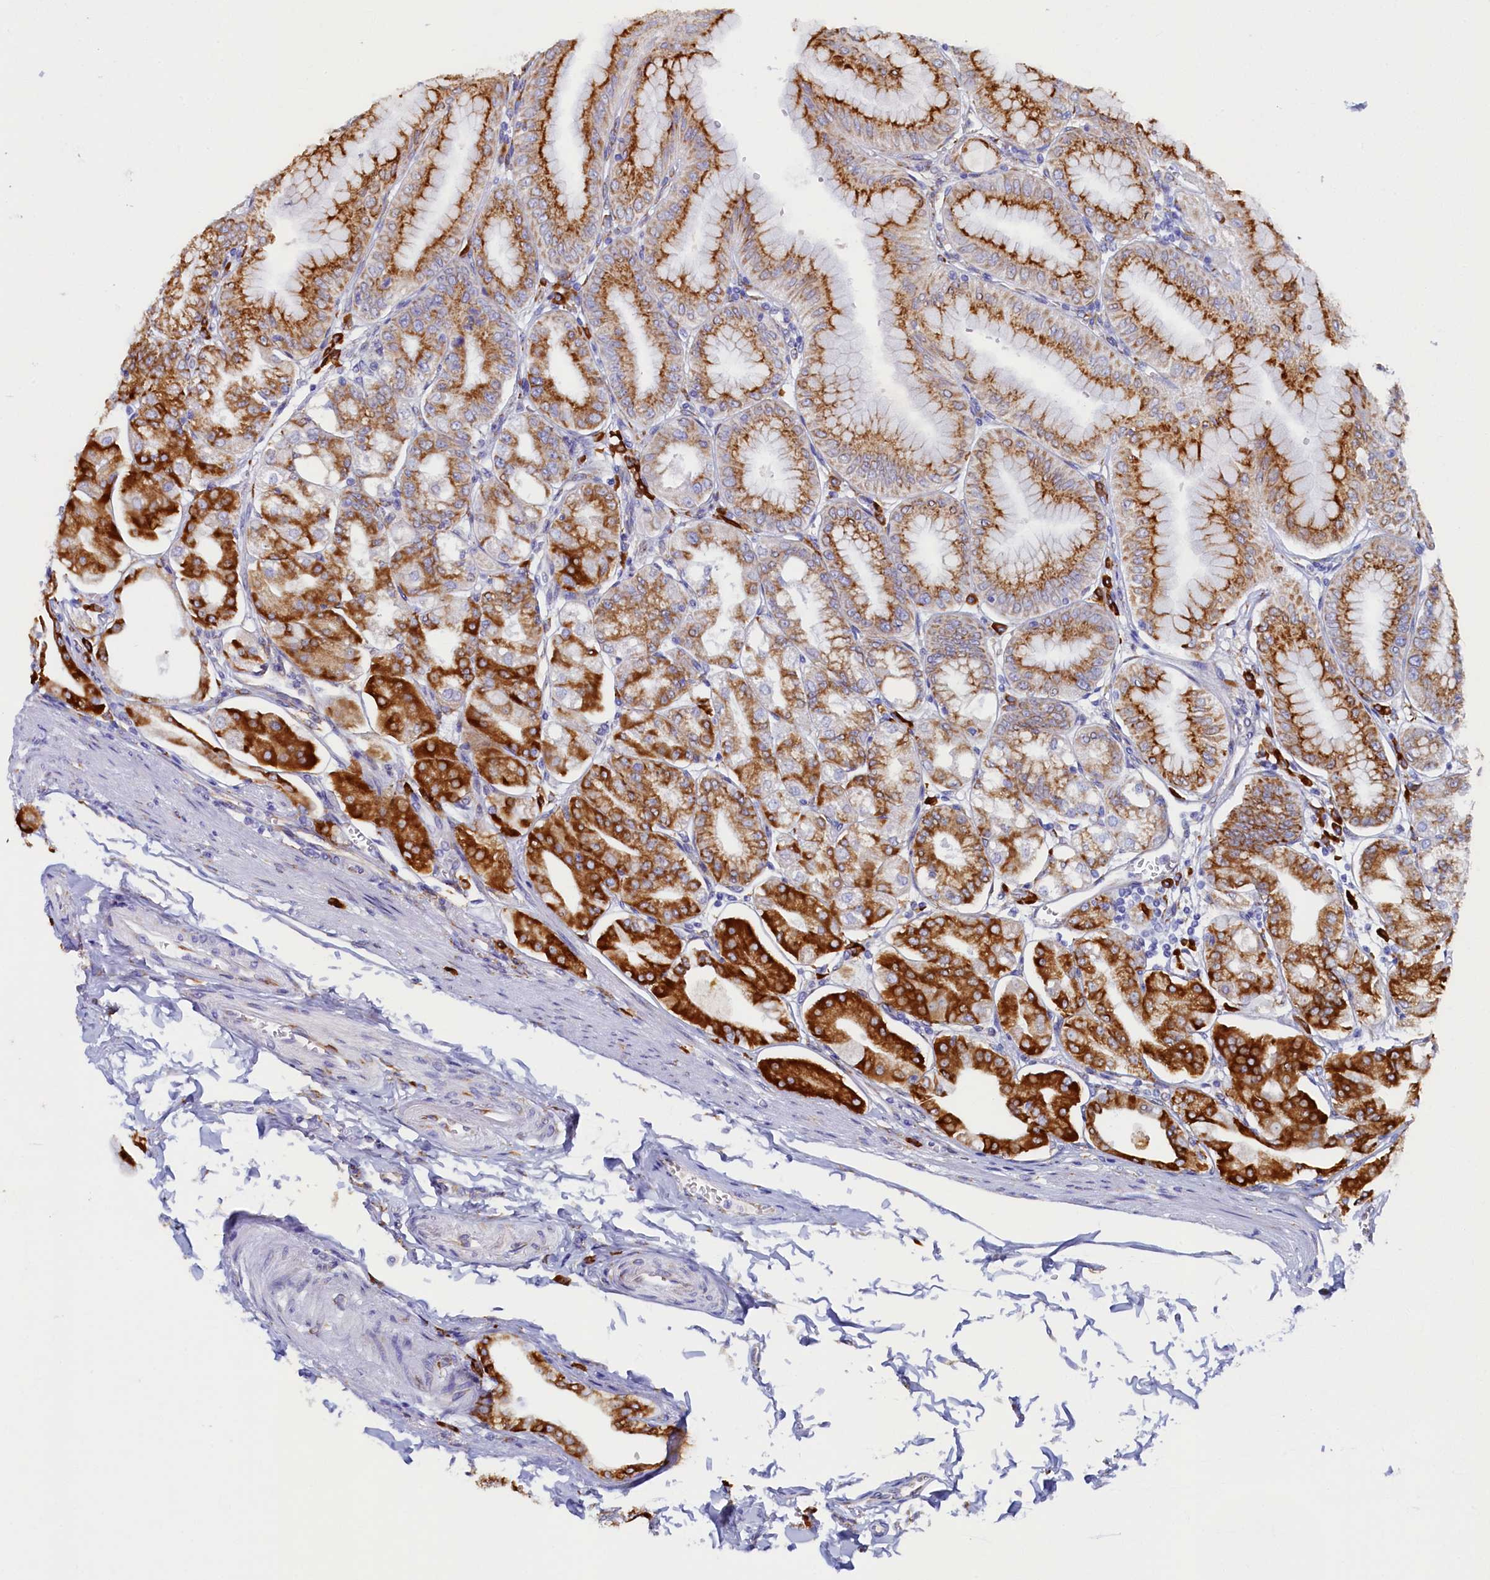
{"staining": {"intensity": "strong", "quantity": "25%-75%", "location": "cytoplasmic/membranous"}, "tissue": "stomach", "cell_type": "Glandular cells", "image_type": "normal", "snomed": [{"axis": "morphology", "description": "Normal tissue, NOS"}, {"axis": "topography", "description": "Stomach, lower"}], "caption": "Strong cytoplasmic/membranous expression for a protein is present in about 25%-75% of glandular cells of benign stomach using IHC.", "gene": "TMEM18", "patient": {"sex": "male", "age": 71}}